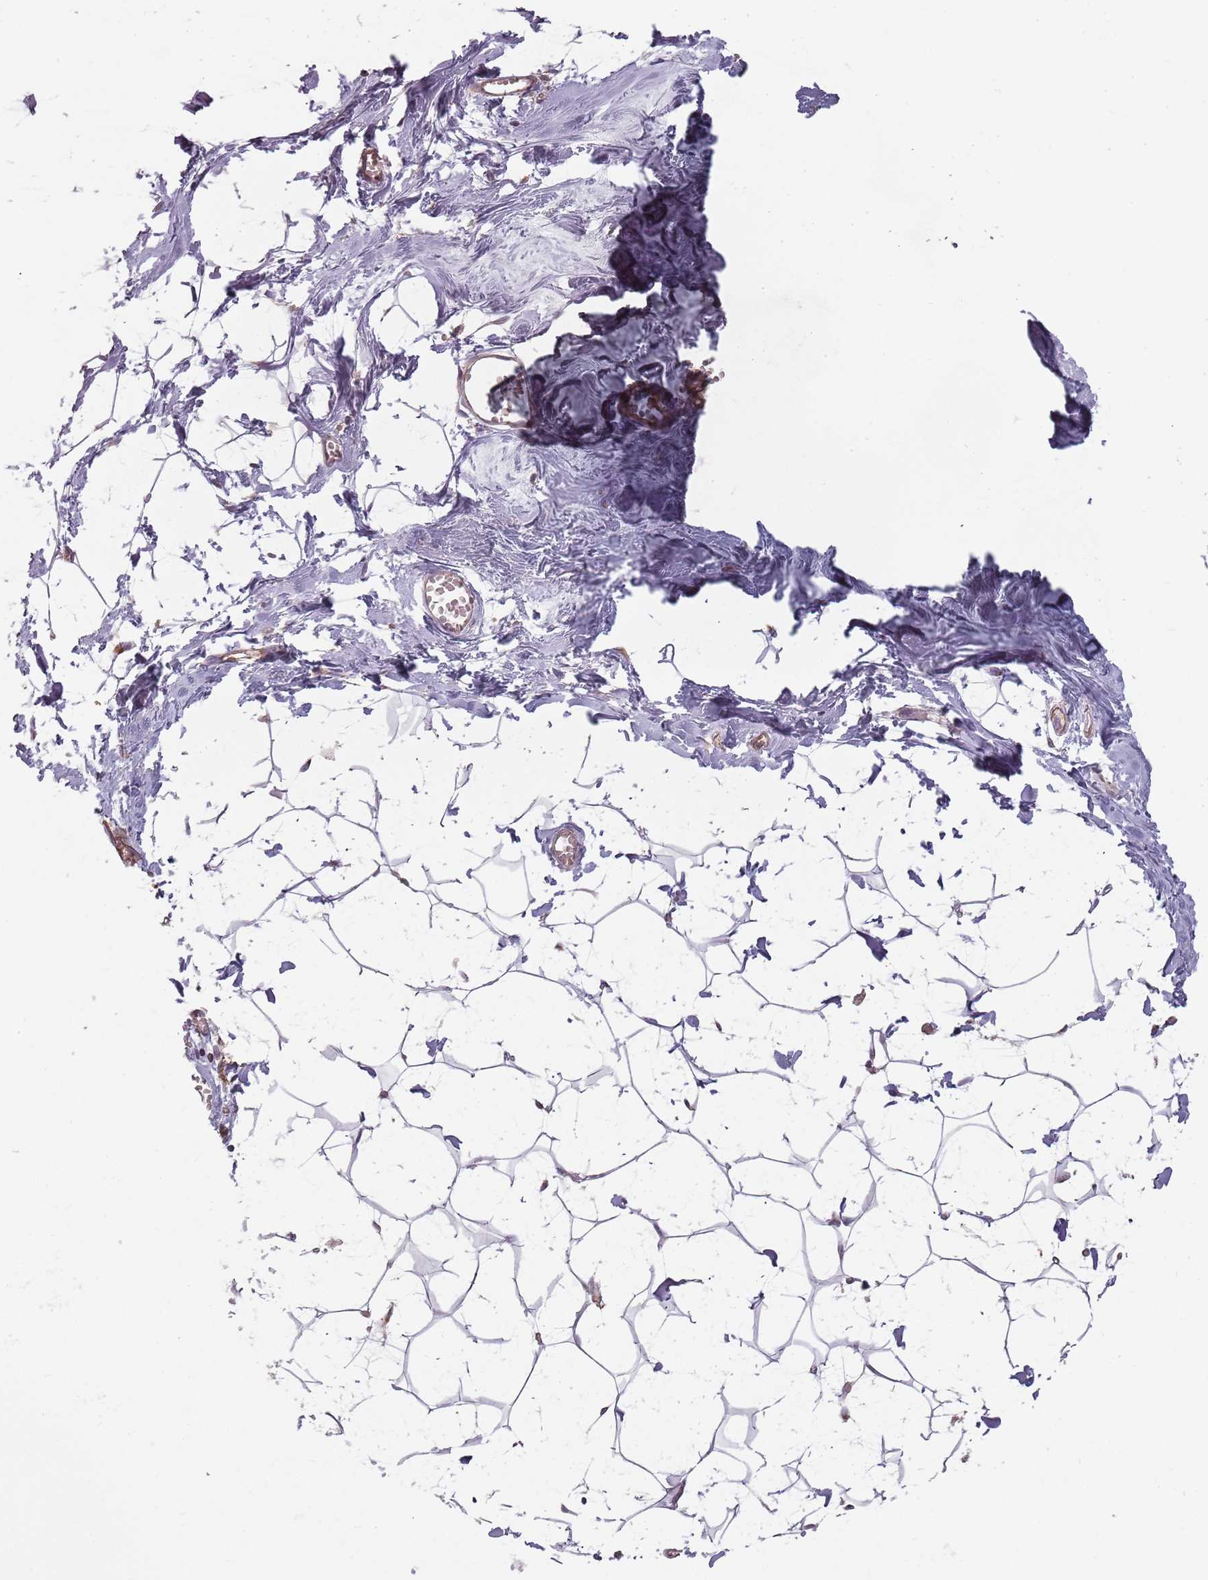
{"staining": {"intensity": "weak", "quantity": "<25%", "location": "cytoplasmic/membranous"}, "tissue": "breast", "cell_type": "Adipocytes", "image_type": "normal", "snomed": [{"axis": "morphology", "description": "Normal tissue, NOS"}, {"axis": "topography", "description": "Breast"}], "caption": "Human breast stained for a protein using IHC demonstrates no positivity in adipocytes.", "gene": "PPP1R14C", "patient": {"sex": "female", "age": 27}}